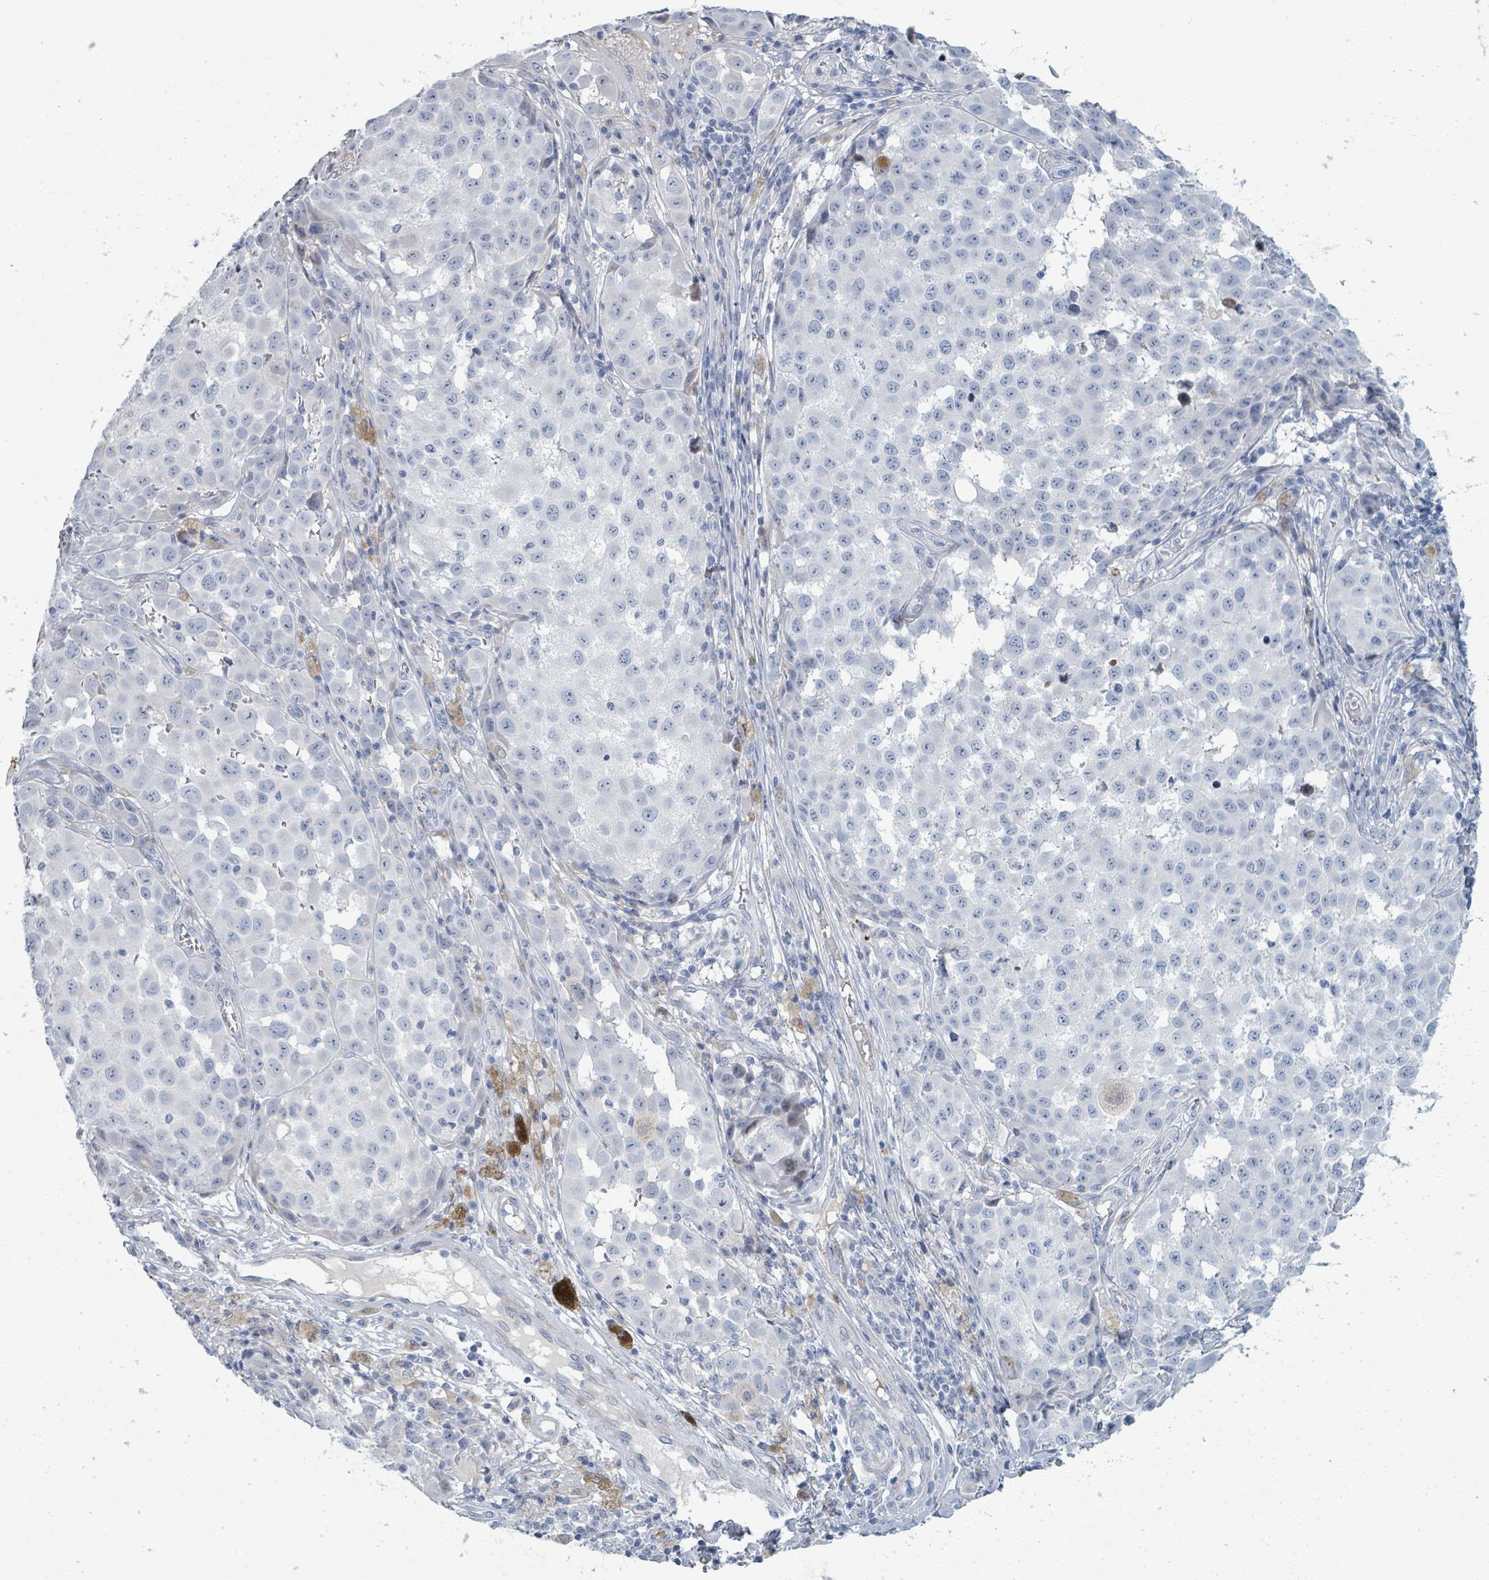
{"staining": {"intensity": "negative", "quantity": "none", "location": "none"}, "tissue": "melanoma", "cell_type": "Tumor cells", "image_type": "cancer", "snomed": [{"axis": "morphology", "description": "Malignant melanoma, NOS"}, {"axis": "topography", "description": "Skin"}], "caption": "An image of human malignant melanoma is negative for staining in tumor cells.", "gene": "RAB33B", "patient": {"sex": "male", "age": 64}}